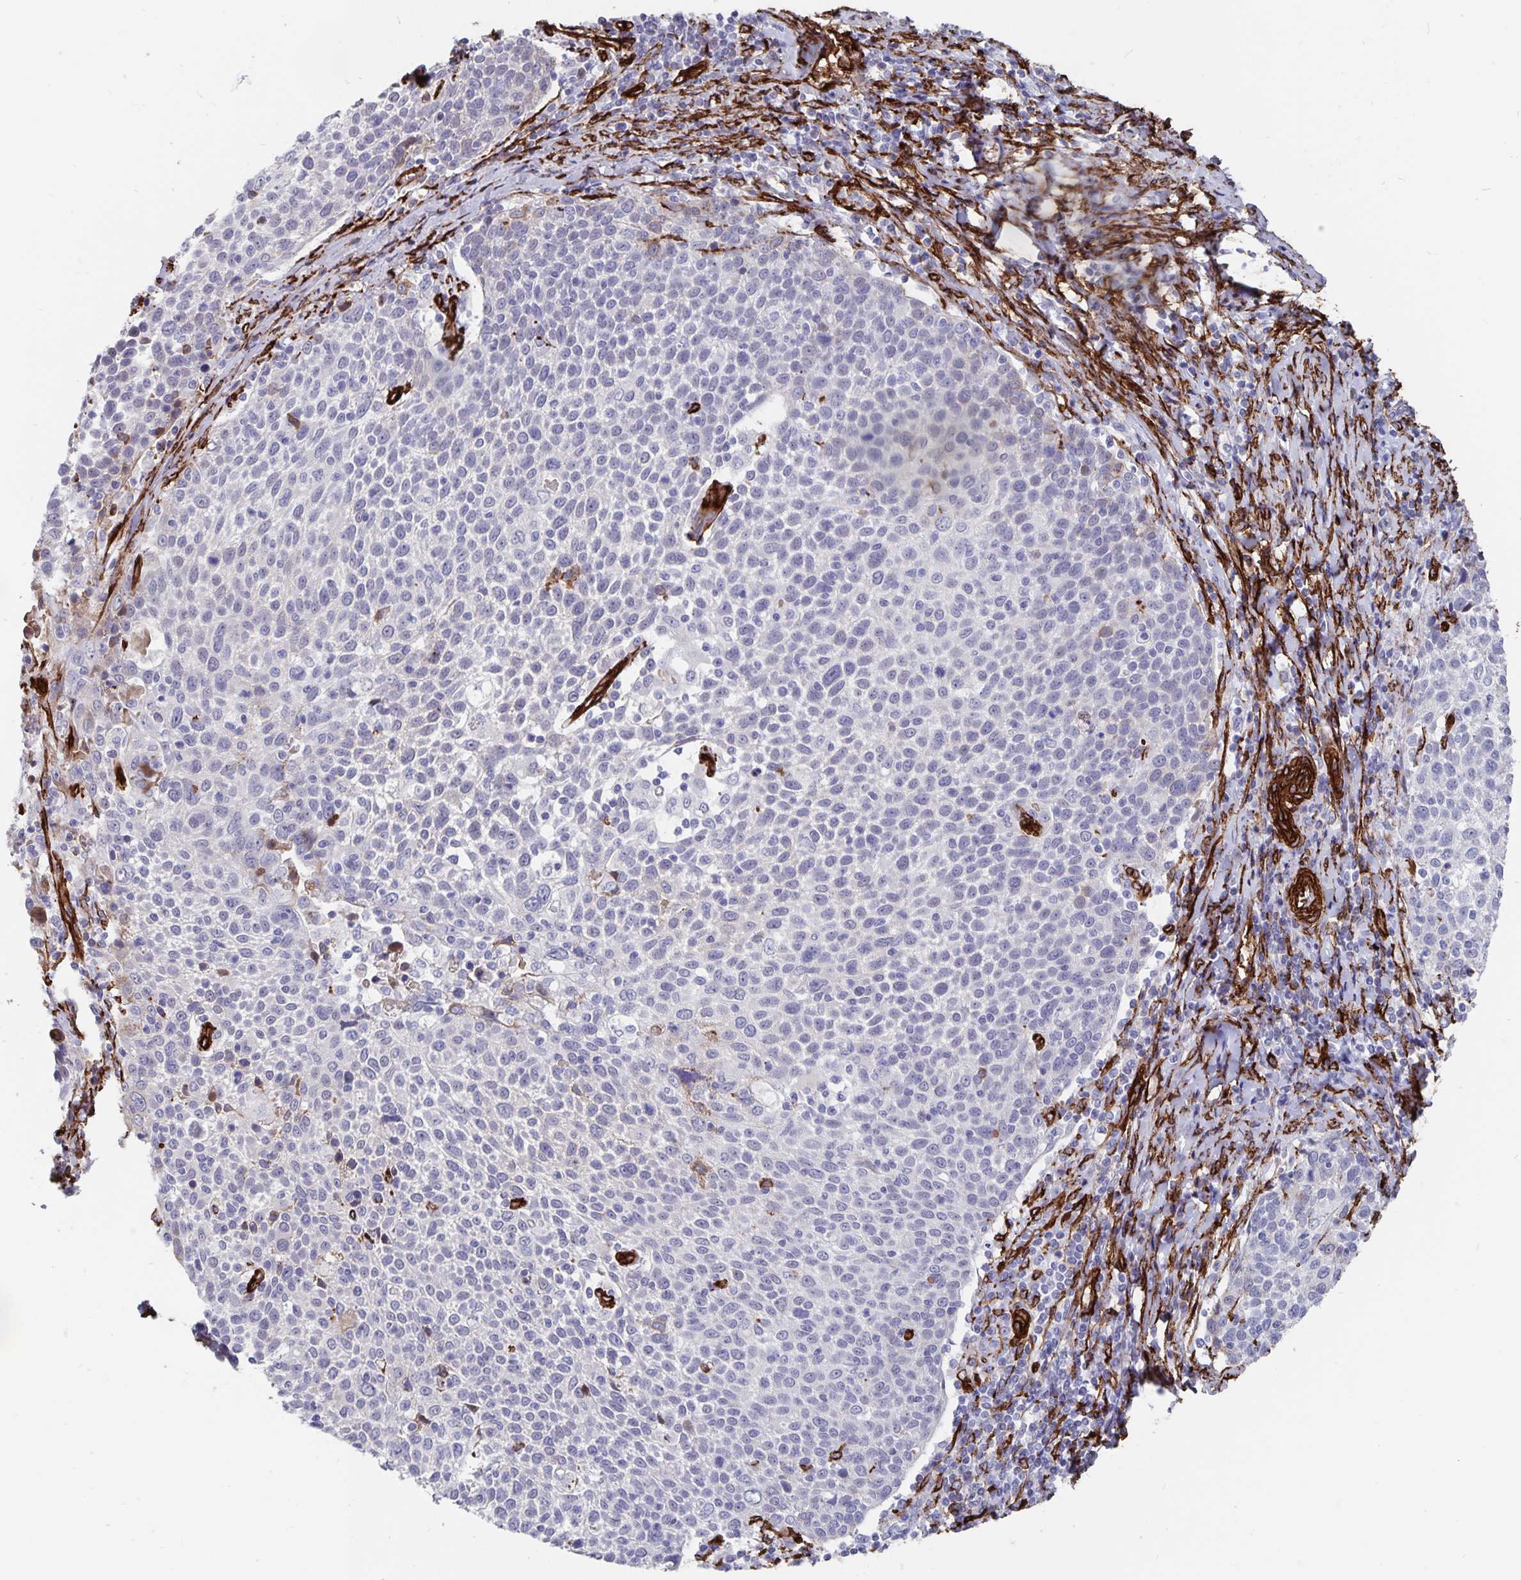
{"staining": {"intensity": "negative", "quantity": "none", "location": "none"}, "tissue": "cervical cancer", "cell_type": "Tumor cells", "image_type": "cancer", "snomed": [{"axis": "morphology", "description": "Squamous cell carcinoma, NOS"}, {"axis": "topography", "description": "Cervix"}], "caption": "This micrograph is of cervical cancer (squamous cell carcinoma) stained with immunohistochemistry (IHC) to label a protein in brown with the nuclei are counter-stained blue. There is no expression in tumor cells.", "gene": "DCHS2", "patient": {"sex": "female", "age": 61}}